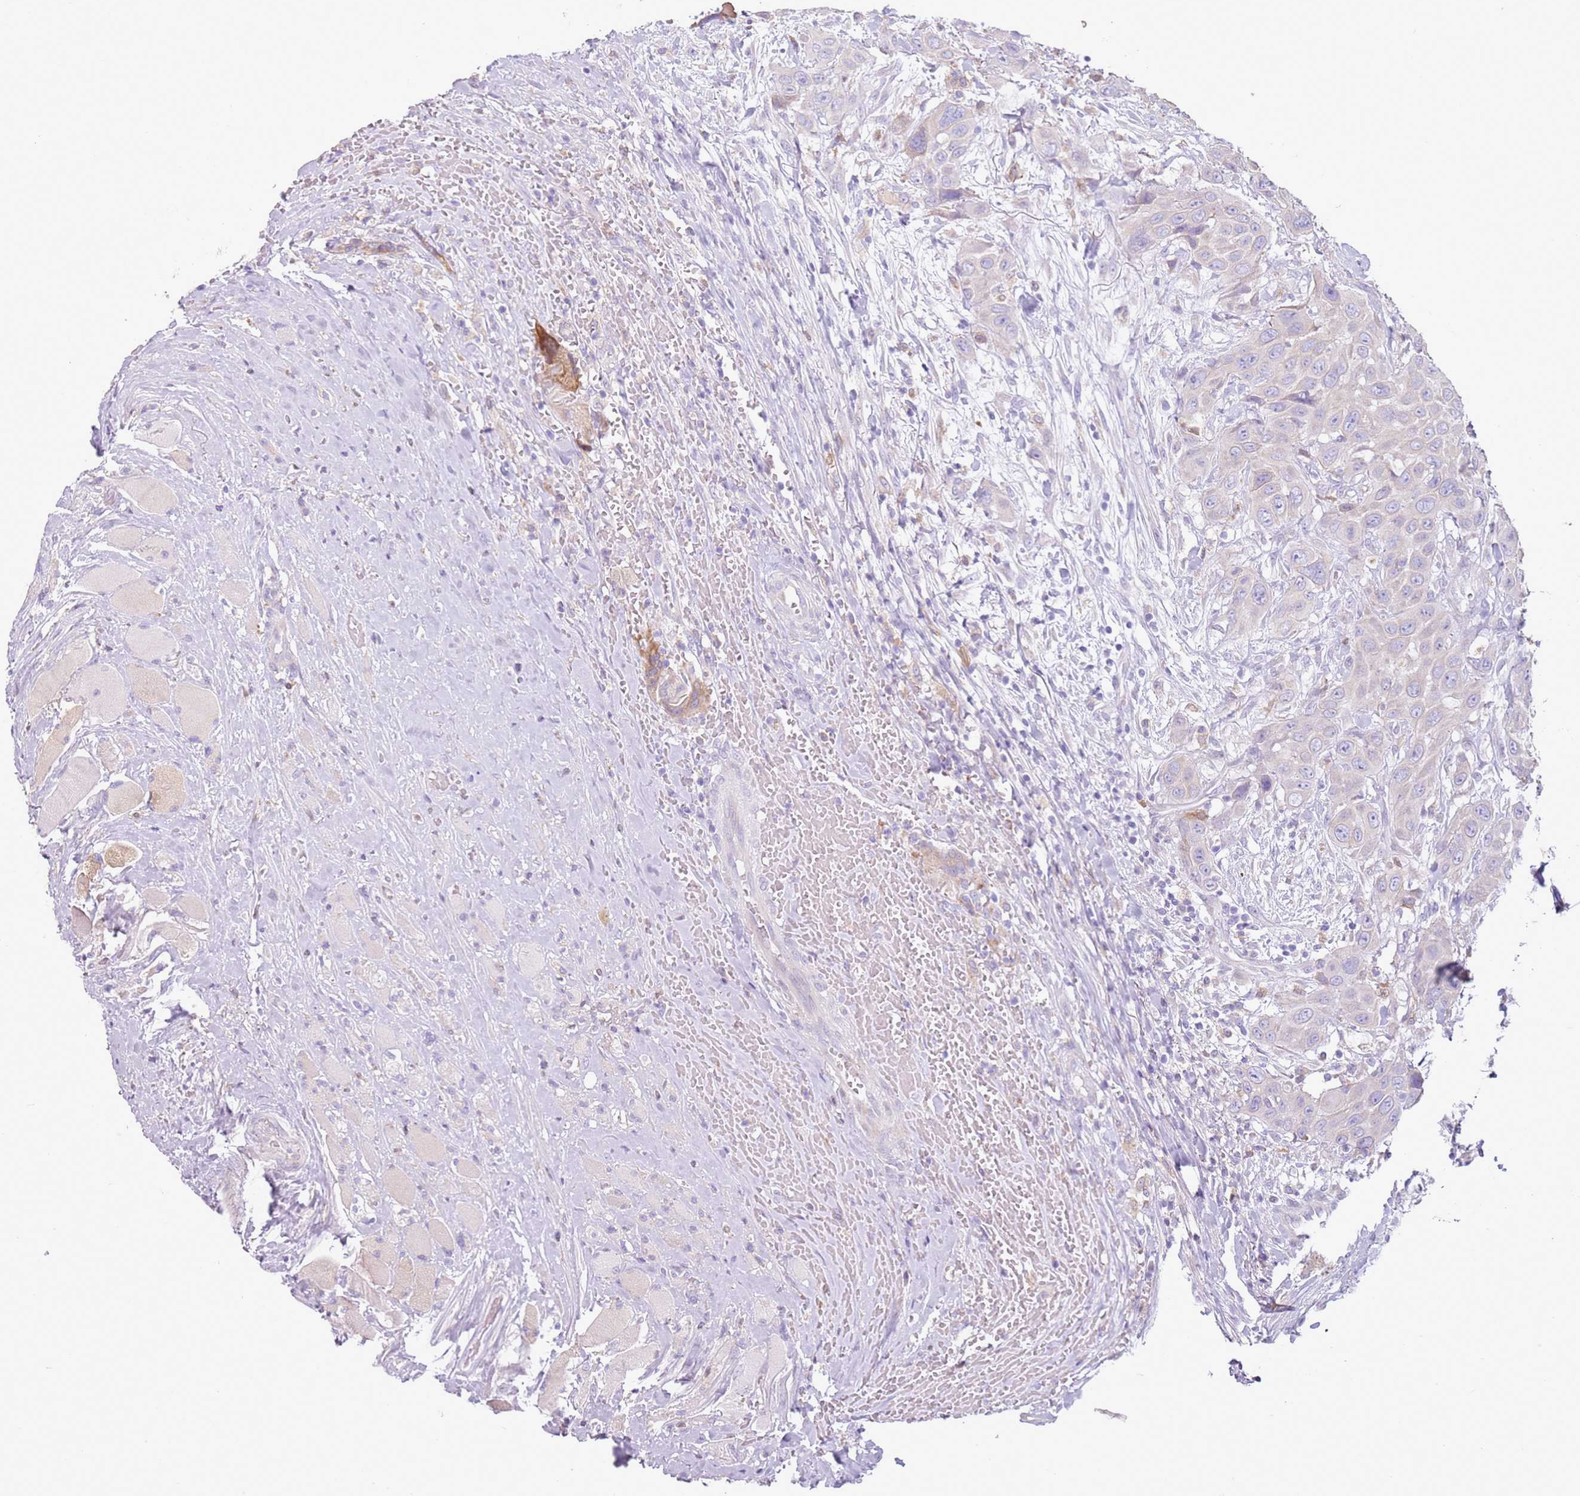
{"staining": {"intensity": "negative", "quantity": "none", "location": "none"}, "tissue": "head and neck cancer", "cell_type": "Tumor cells", "image_type": "cancer", "snomed": [{"axis": "morphology", "description": "Squamous cell carcinoma, NOS"}, {"axis": "topography", "description": "Head-Neck"}], "caption": "An image of head and neck cancer (squamous cell carcinoma) stained for a protein reveals no brown staining in tumor cells.", "gene": "OAF", "patient": {"sex": "male", "age": 81}}